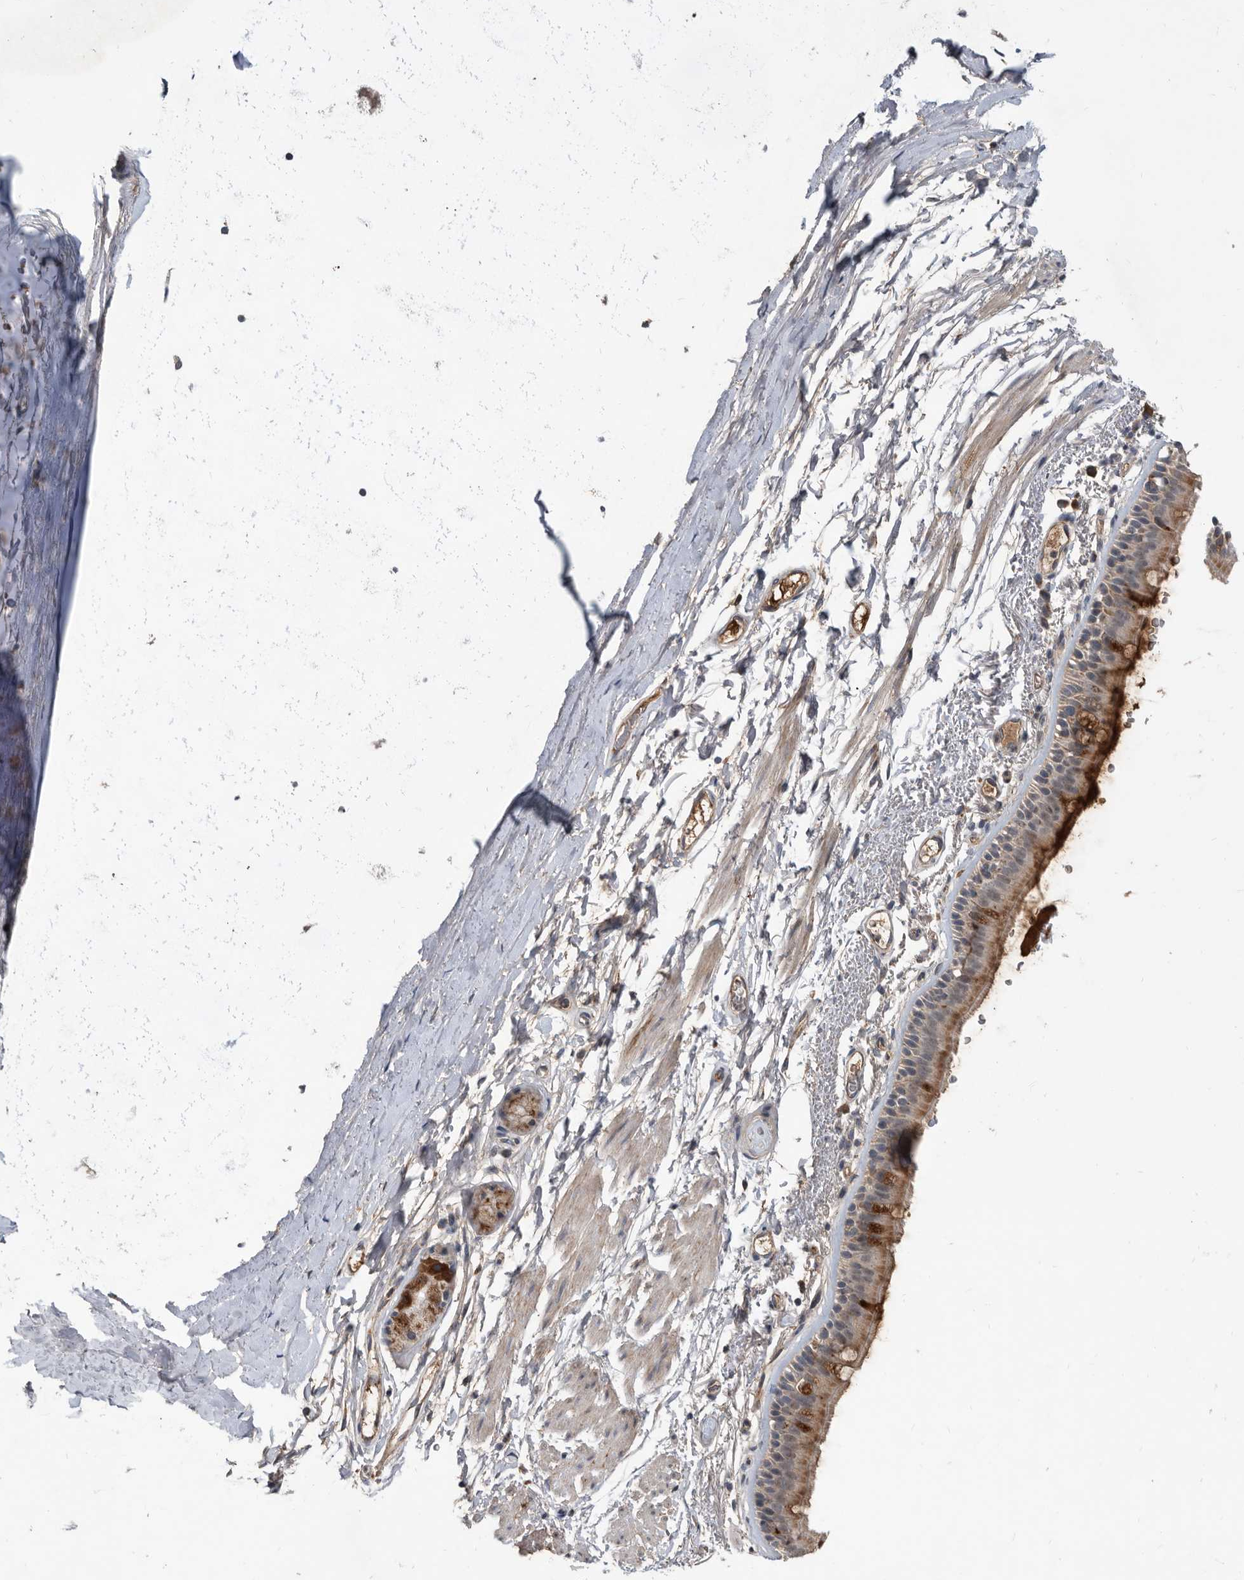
{"staining": {"intensity": "strong", "quantity": "25%-75%", "location": "cytoplasmic/membranous"}, "tissue": "bronchus", "cell_type": "Respiratory epithelial cells", "image_type": "normal", "snomed": [{"axis": "morphology", "description": "Normal tissue, NOS"}, {"axis": "topography", "description": "Lymph node"}, {"axis": "topography", "description": "Bronchus"}], "caption": "IHC of unremarkable human bronchus exhibits high levels of strong cytoplasmic/membranous positivity in approximately 25%-75% of respiratory epithelial cells. (IHC, brightfield microscopy, high magnification).", "gene": "PI15", "patient": {"sex": "female", "age": 70}}